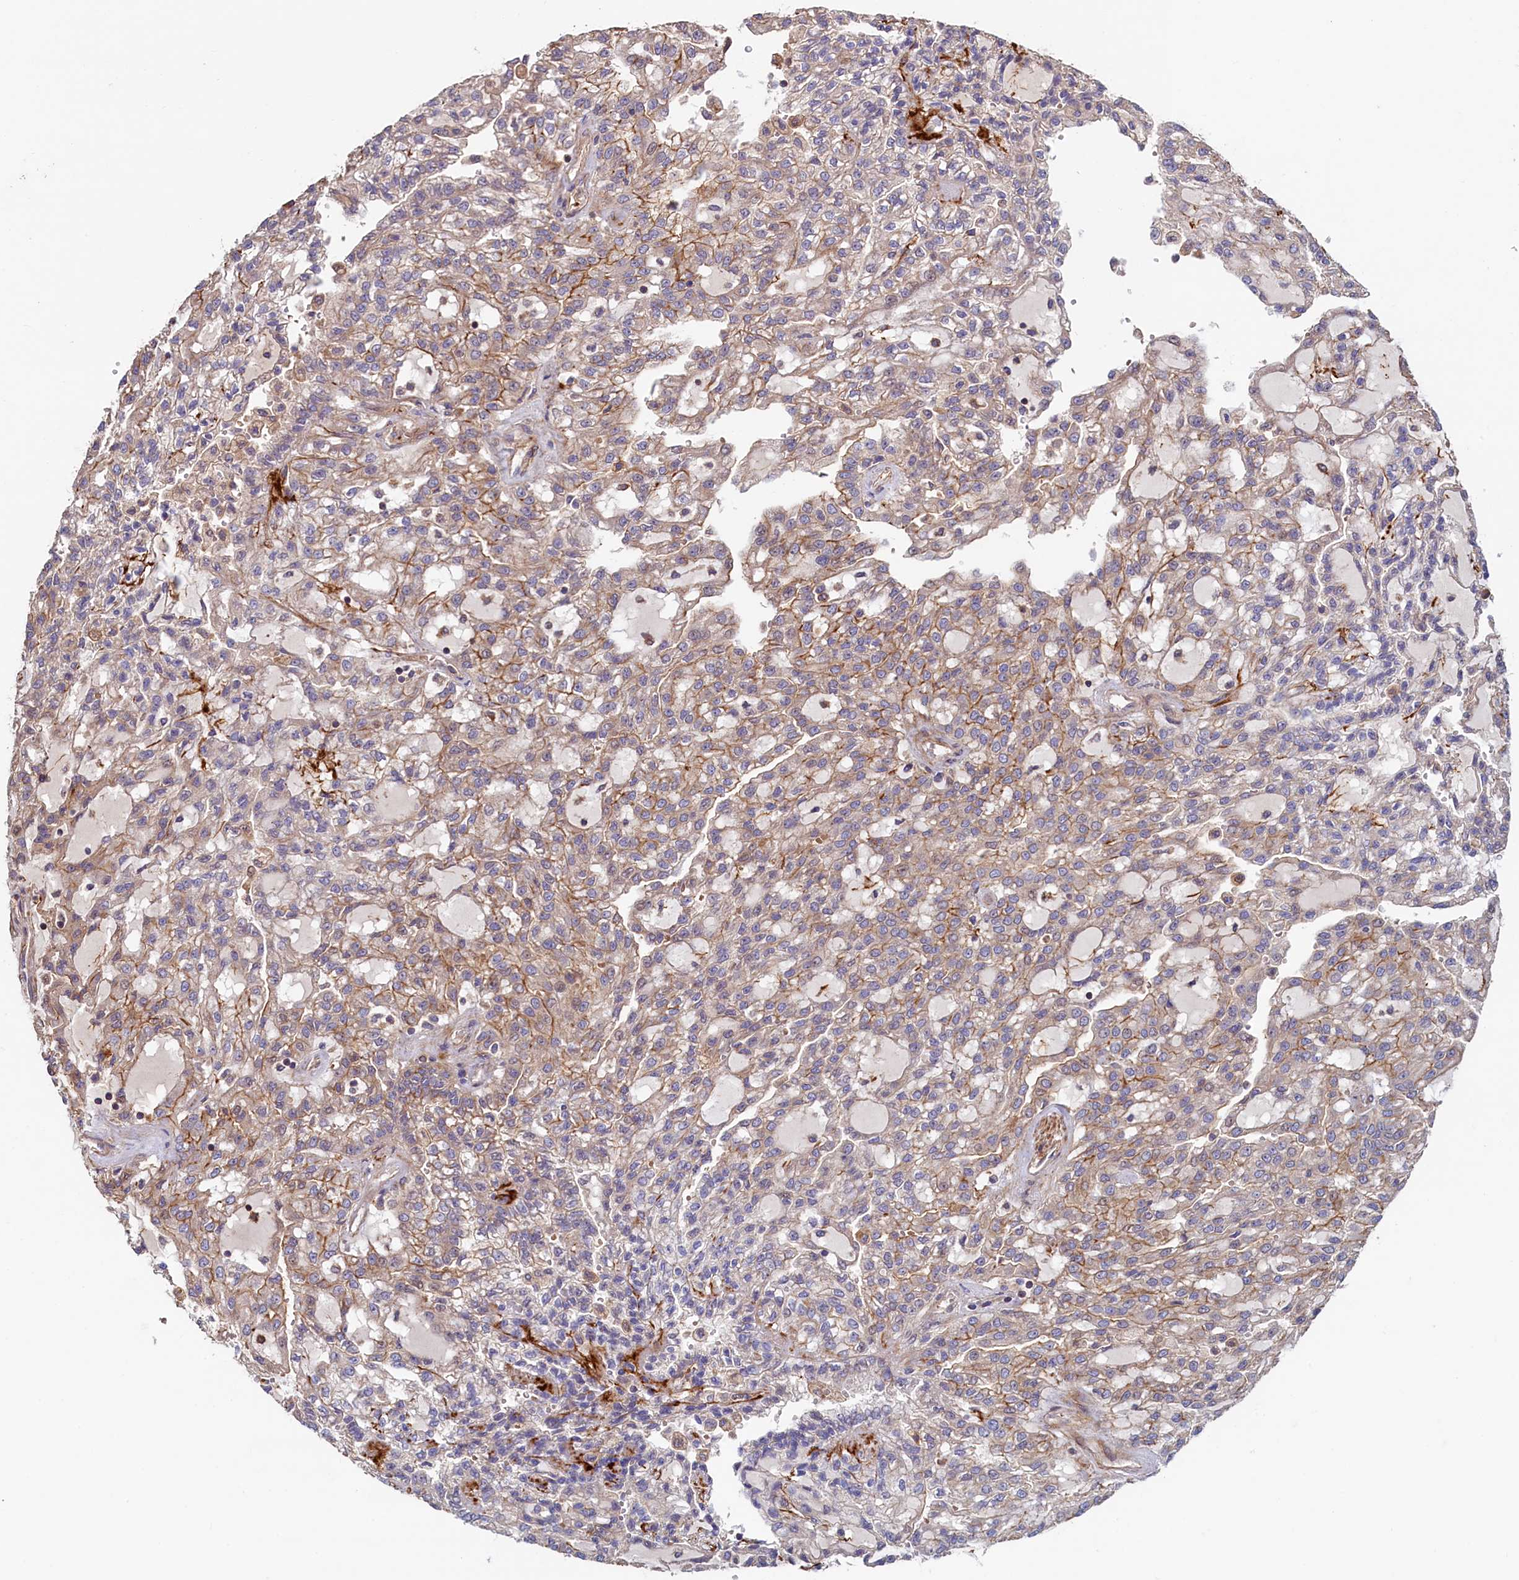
{"staining": {"intensity": "moderate", "quantity": "25%-75%", "location": "cytoplasmic/membranous"}, "tissue": "renal cancer", "cell_type": "Tumor cells", "image_type": "cancer", "snomed": [{"axis": "morphology", "description": "Adenocarcinoma, NOS"}, {"axis": "topography", "description": "Kidney"}], "caption": "Immunohistochemistry (IHC) of renal adenocarcinoma displays medium levels of moderate cytoplasmic/membranous staining in approximately 25%-75% of tumor cells. (IHC, brightfield microscopy, high magnification).", "gene": "DUOXA1", "patient": {"sex": "male", "age": 63}}